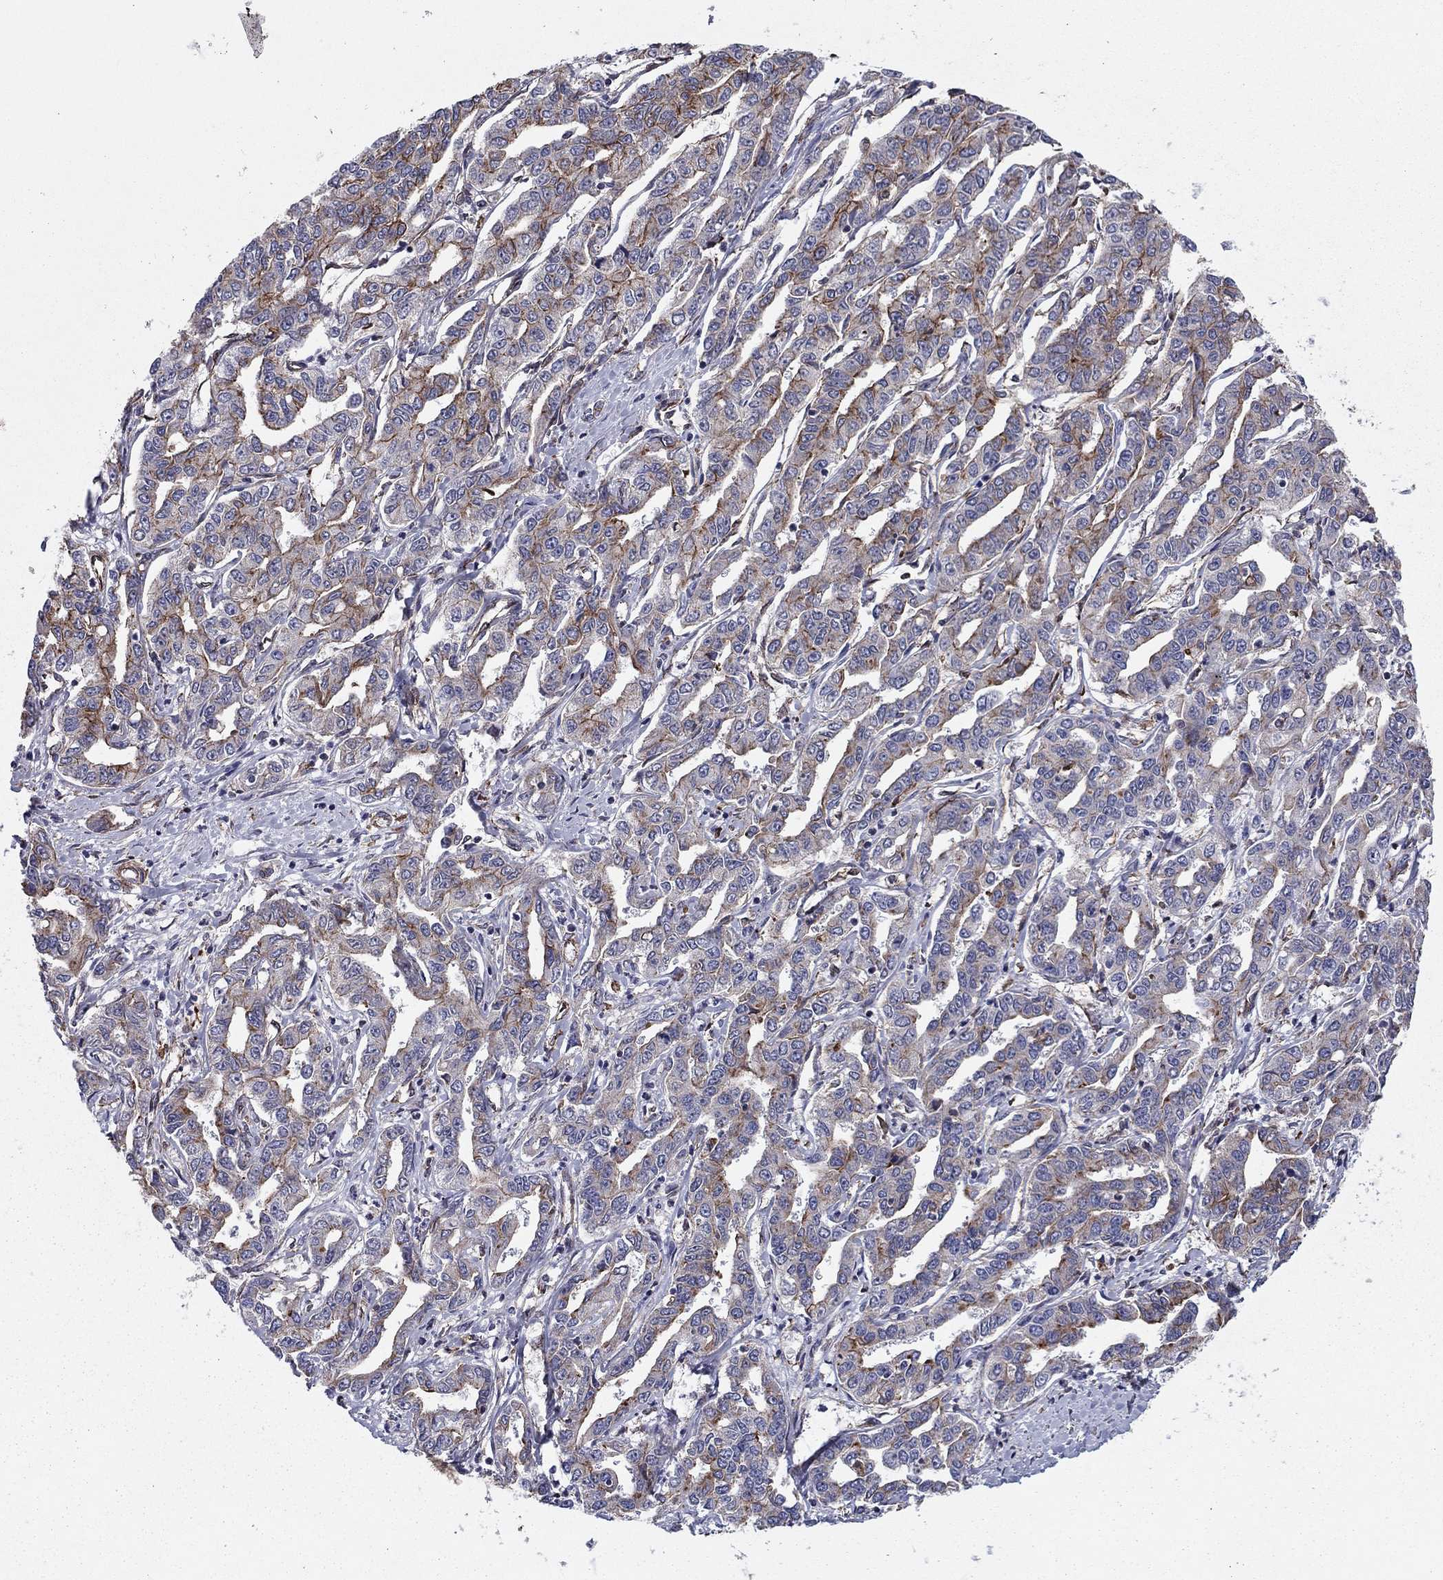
{"staining": {"intensity": "negative", "quantity": "none", "location": "none"}, "tissue": "liver cancer", "cell_type": "Tumor cells", "image_type": "cancer", "snomed": [{"axis": "morphology", "description": "Cholangiocarcinoma"}, {"axis": "topography", "description": "Liver"}], "caption": "Immunohistochemistry (IHC) image of human cholangiocarcinoma (liver) stained for a protein (brown), which reveals no expression in tumor cells.", "gene": "SHMT1", "patient": {"sex": "male", "age": 59}}